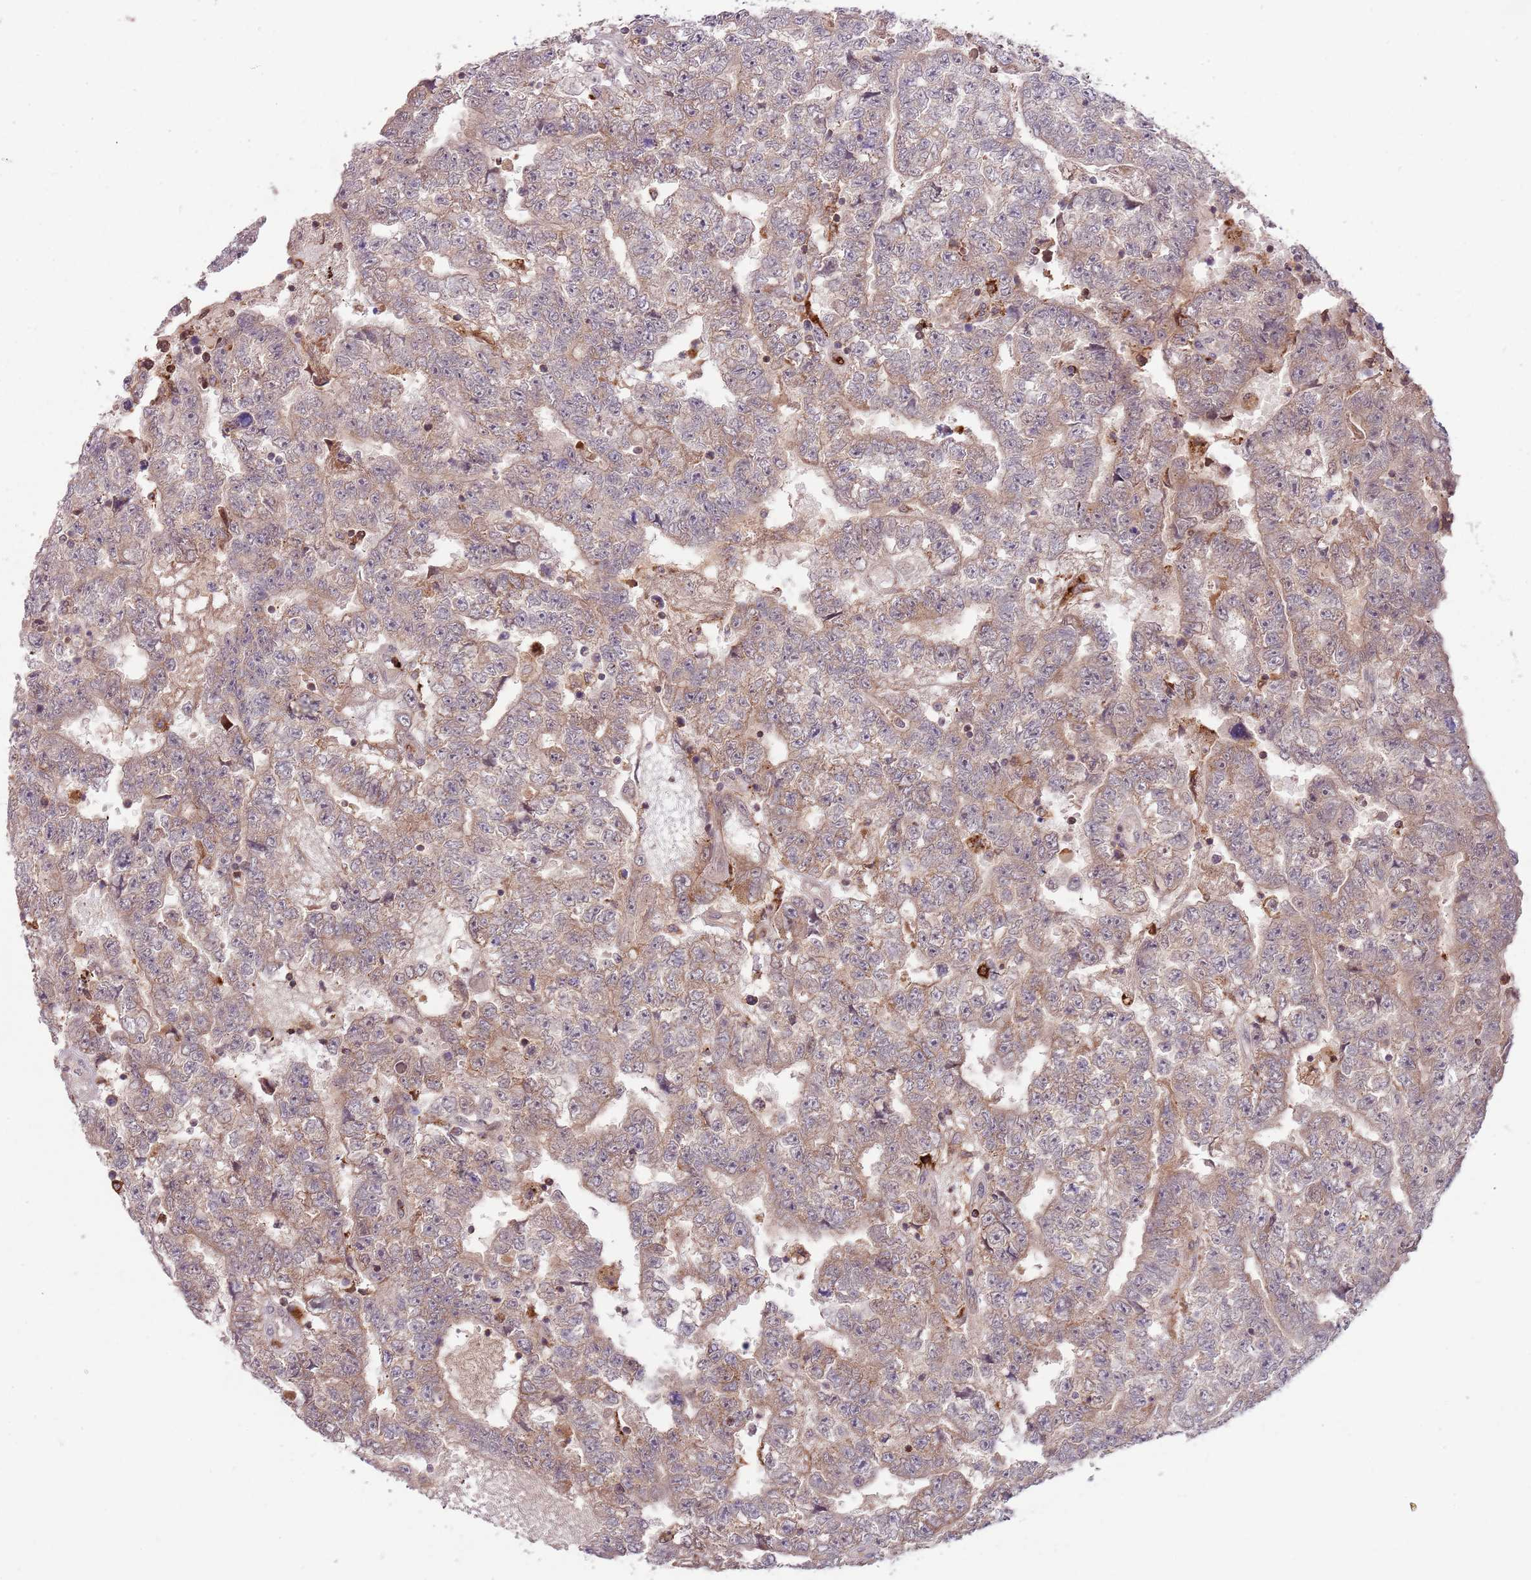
{"staining": {"intensity": "weak", "quantity": ">75%", "location": "cytoplasmic/membranous"}, "tissue": "testis cancer", "cell_type": "Tumor cells", "image_type": "cancer", "snomed": [{"axis": "morphology", "description": "Carcinoma, Embryonal, NOS"}, {"axis": "topography", "description": "Testis"}], "caption": "Protein analysis of testis embryonal carcinoma tissue demonstrates weak cytoplasmic/membranous positivity in about >75% of tumor cells.", "gene": "ULK3", "patient": {"sex": "male", "age": 25}}